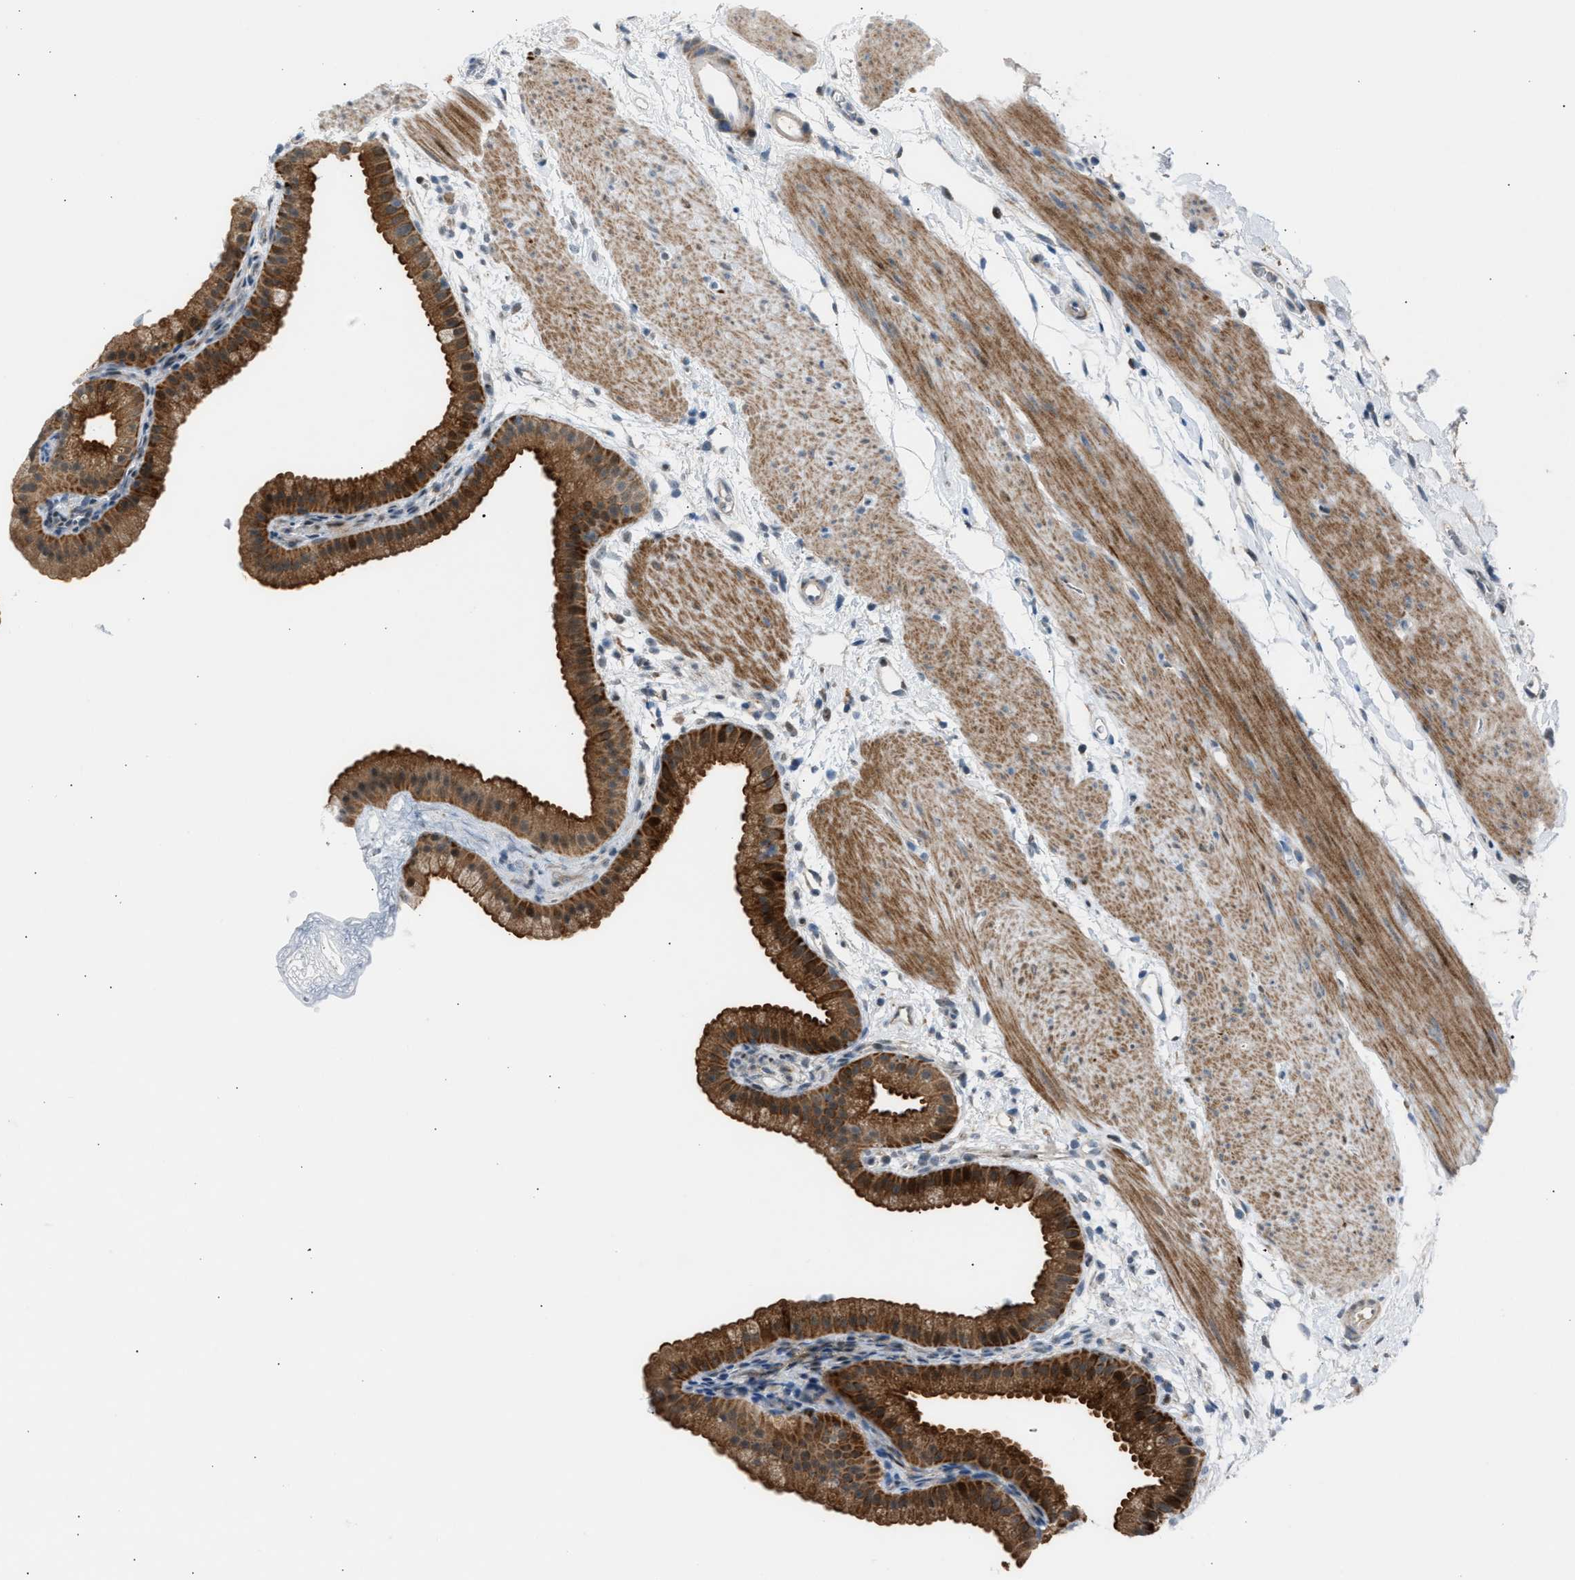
{"staining": {"intensity": "strong", "quantity": ">75%", "location": "cytoplasmic/membranous"}, "tissue": "gallbladder", "cell_type": "Glandular cells", "image_type": "normal", "snomed": [{"axis": "morphology", "description": "Normal tissue, NOS"}, {"axis": "topography", "description": "Gallbladder"}], "caption": "Immunohistochemistry micrograph of unremarkable gallbladder: gallbladder stained using immunohistochemistry shows high levels of strong protein expression localized specifically in the cytoplasmic/membranous of glandular cells, appearing as a cytoplasmic/membranous brown color.", "gene": "VPS41", "patient": {"sex": "female", "age": 64}}